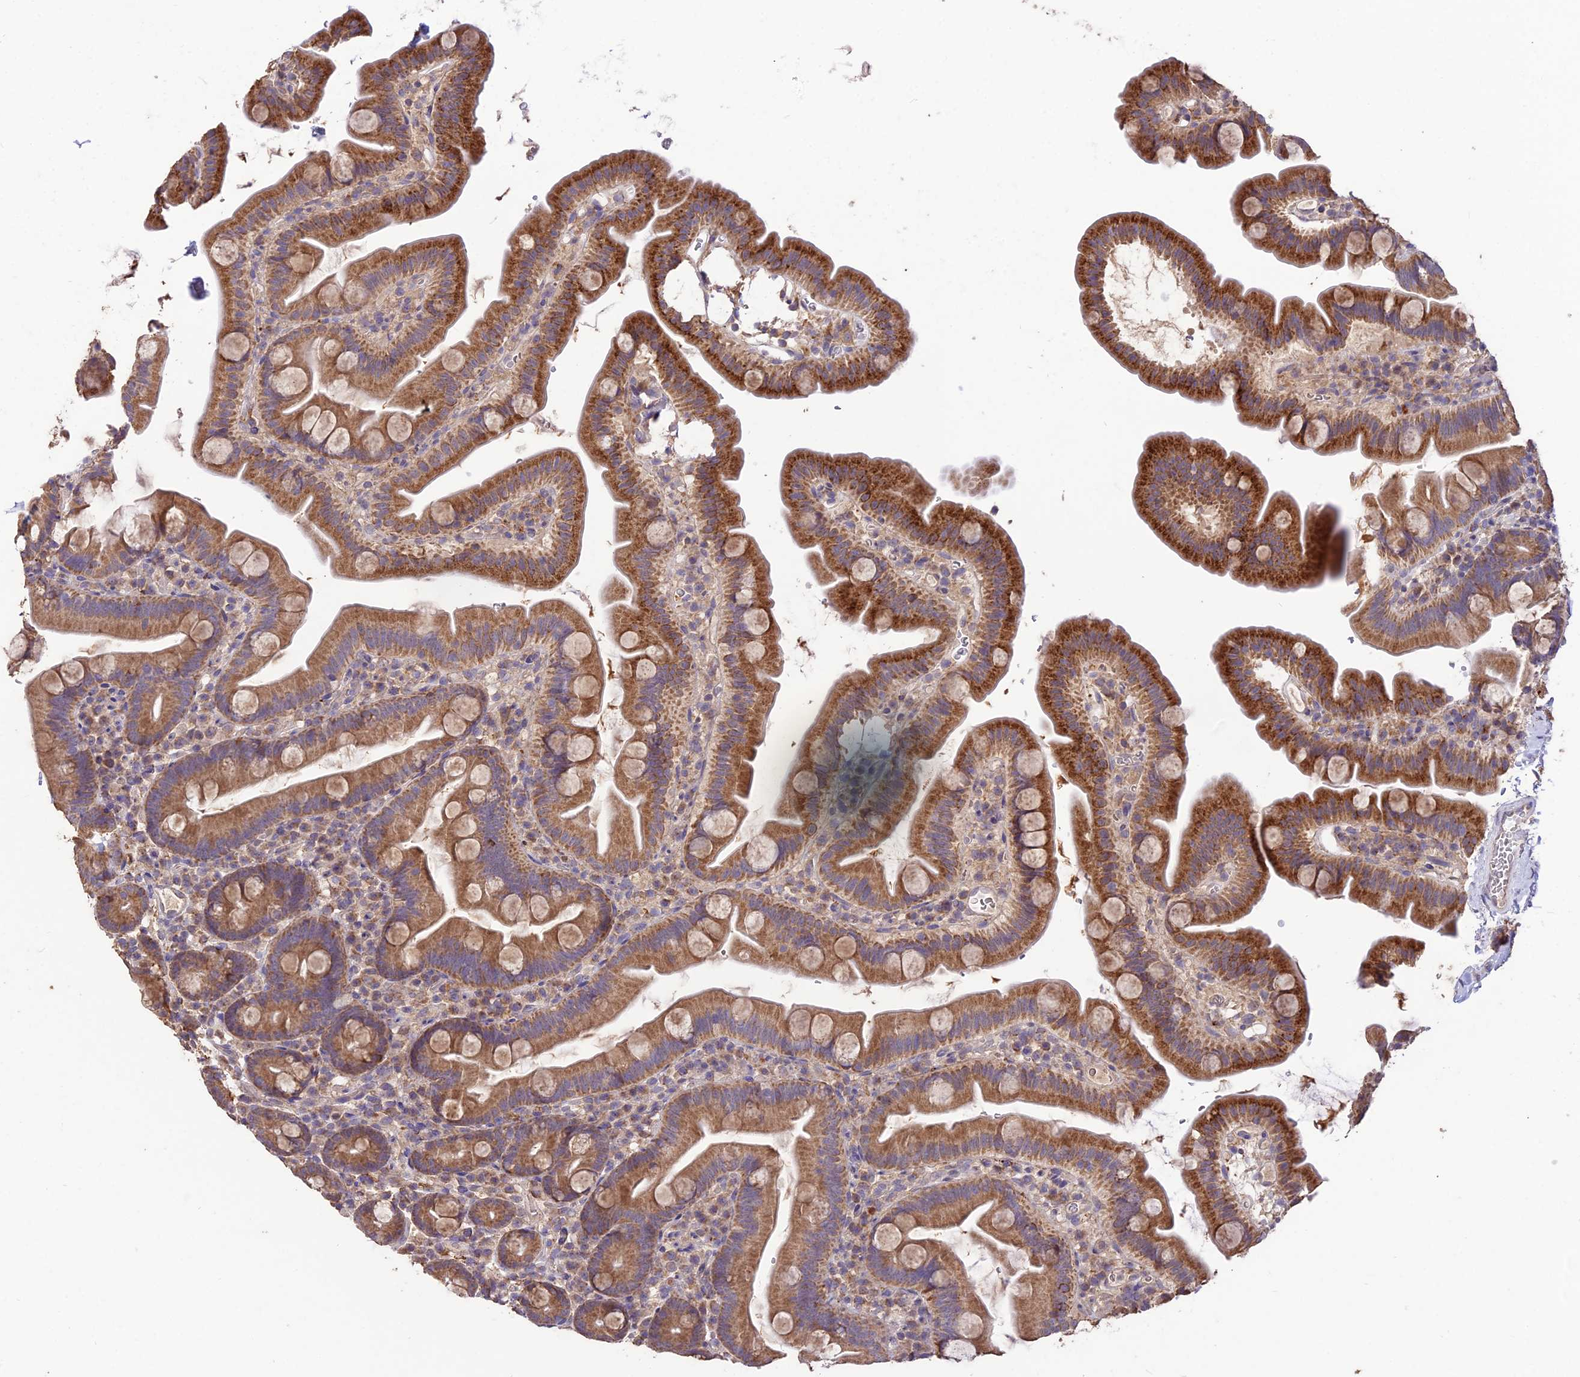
{"staining": {"intensity": "moderate", "quantity": ">75%", "location": "cytoplasmic/membranous"}, "tissue": "small intestine", "cell_type": "Glandular cells", "image_type": "normal", "snomed": [{"axis": "morphology", "description": "Normal tissue, NOS"}, {"axis": "topography", "description": "Small intestine"}], "caption": "Immunohistochemical staining of unremarkable small intestine demonstrates medium levels of moderate cytoplasmic/membranous positivity in about >75% of glandular cells.", "gene": "SDHD", "patient": {"sex": "female", "age": 68}}